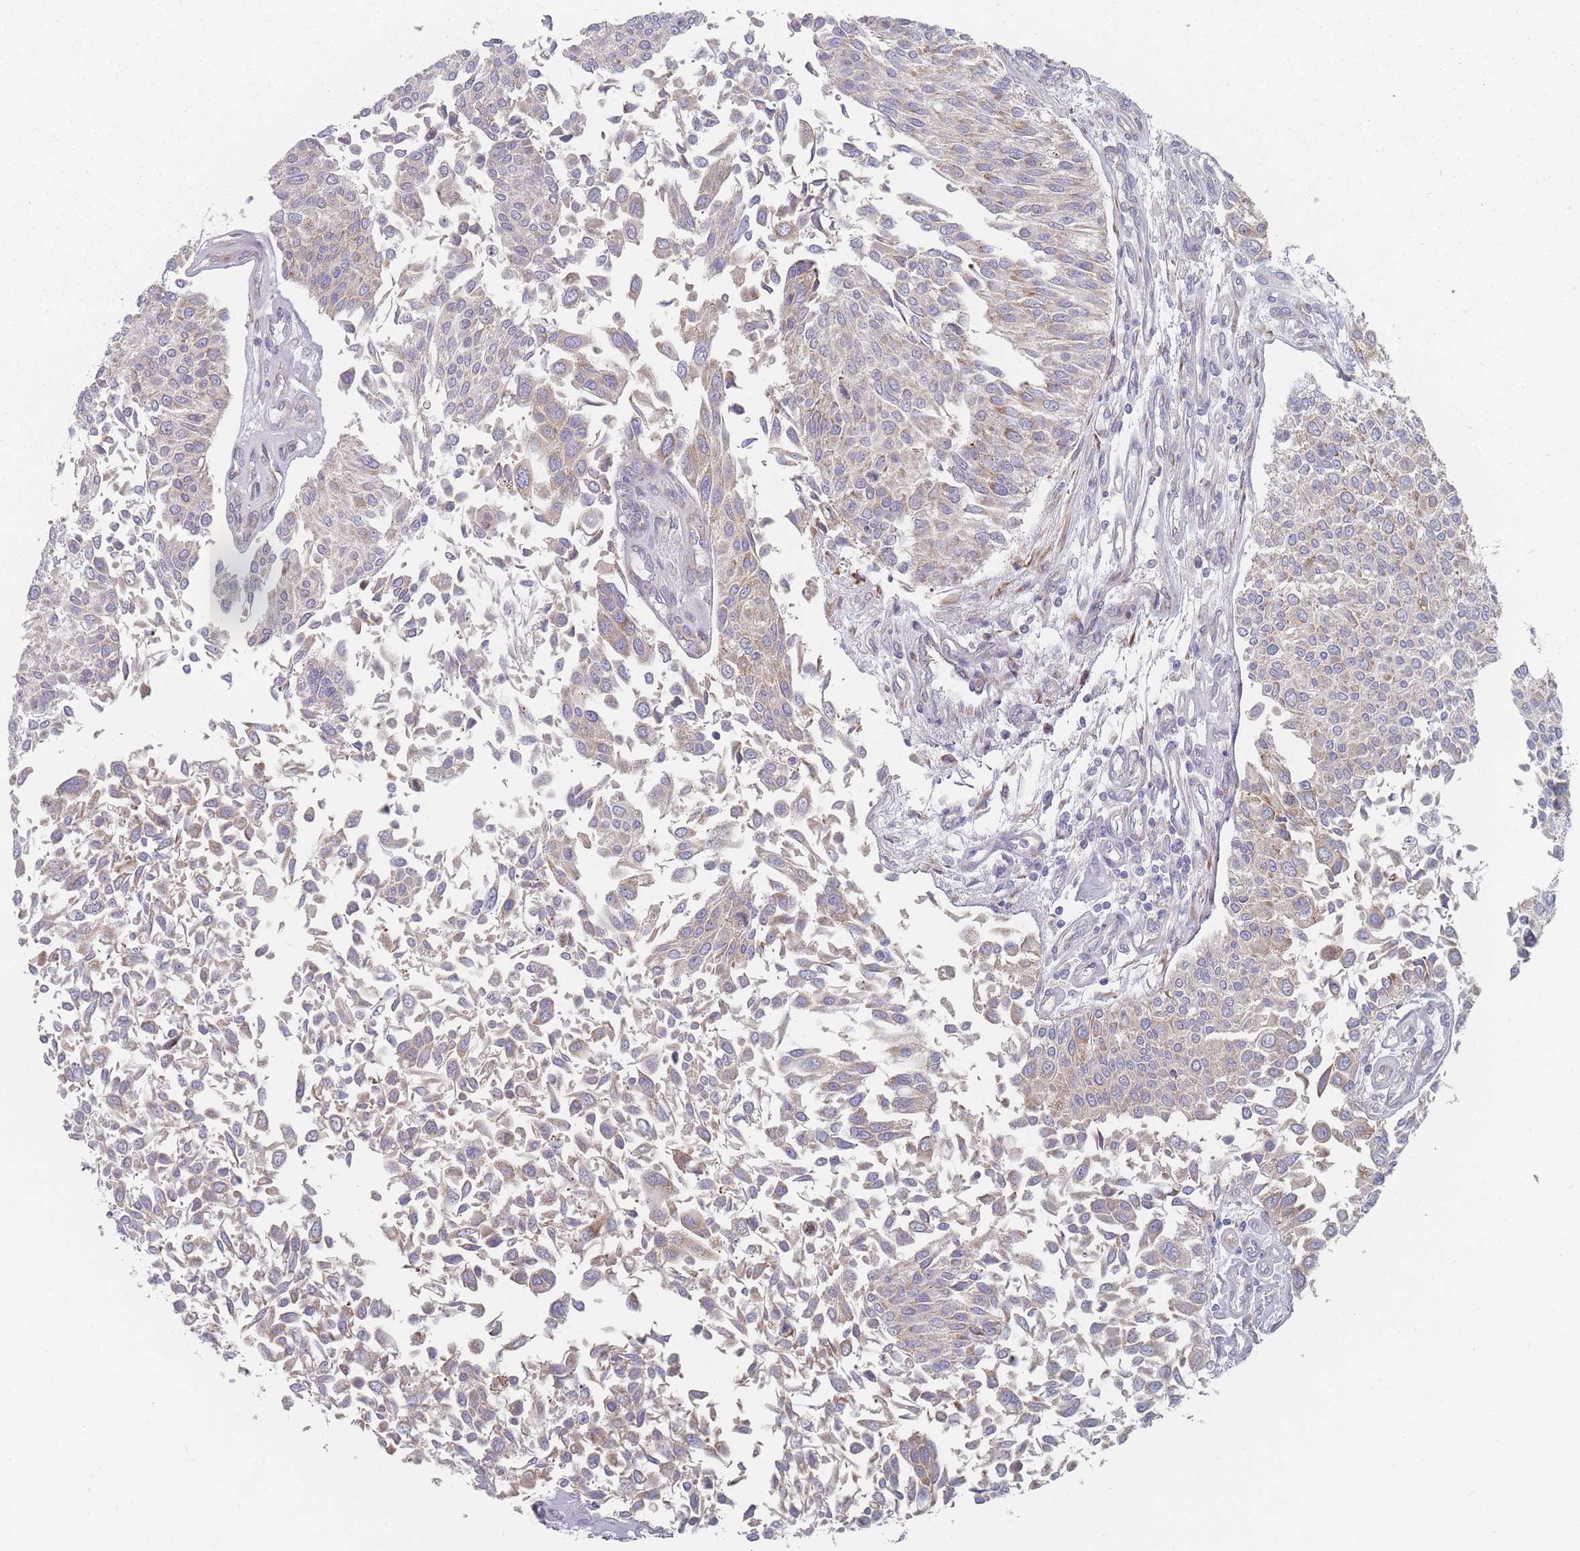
{"staining": {"intensity": "negative", "quantity": "none", "location": "none"}, "tissue": "urothelial cancer", "cell_type": "Tumor cells", "image_type": "cancer", "snomed": [{"axis": "morphology", "description": "Urothelial carcinoma, NOS"}, {"axis": "topography", "description": "Urinary bladder"}], "caption": "Immunohistochemistry (IHC) of transitional cell carcinoma displays no positivity in tumor cells. (Immunohistochemistry, brightfield microscopy, high magnification).", "gene": "CACNG5", "patient": {"sex": "male", "age": 55}}